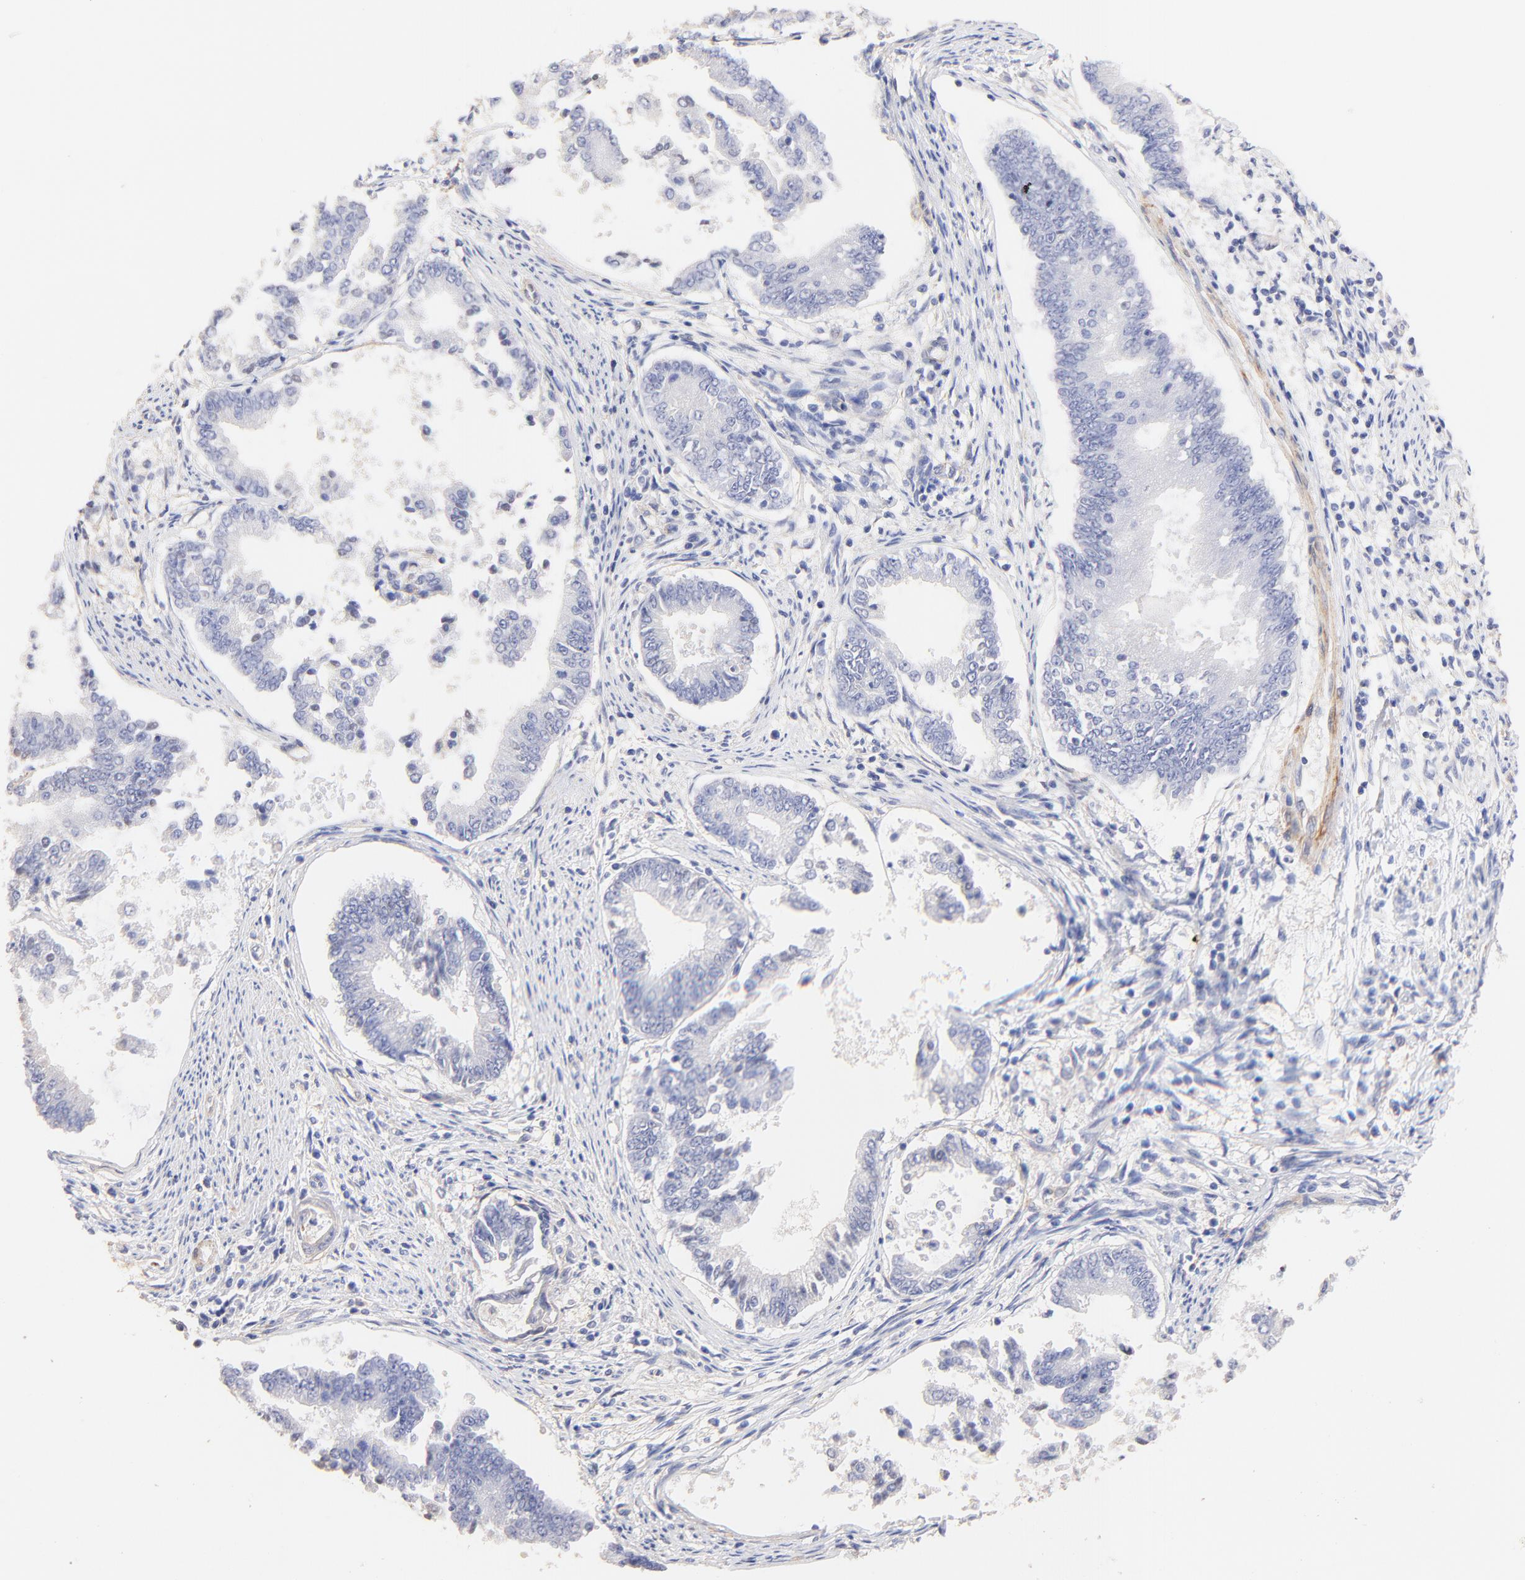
{"staining": {"intensity": "negative", "quantity": "none", "location": "none"}, "tissue": "endometrial cancer", "cell_type": "Tumor cells", "image_type": "cancer", "snomed": [{"axis": "morphology", "description": "Adenocarcinoma, NOS"}, {"axis": "topography", "description": "Endometrium"}], "caption": "The IHC micrograph has no significant expression in tumor cells of endometrial cancer tissue.", "gene": "ACTRT1", "patient": {"sex": "female", "age": 63}}